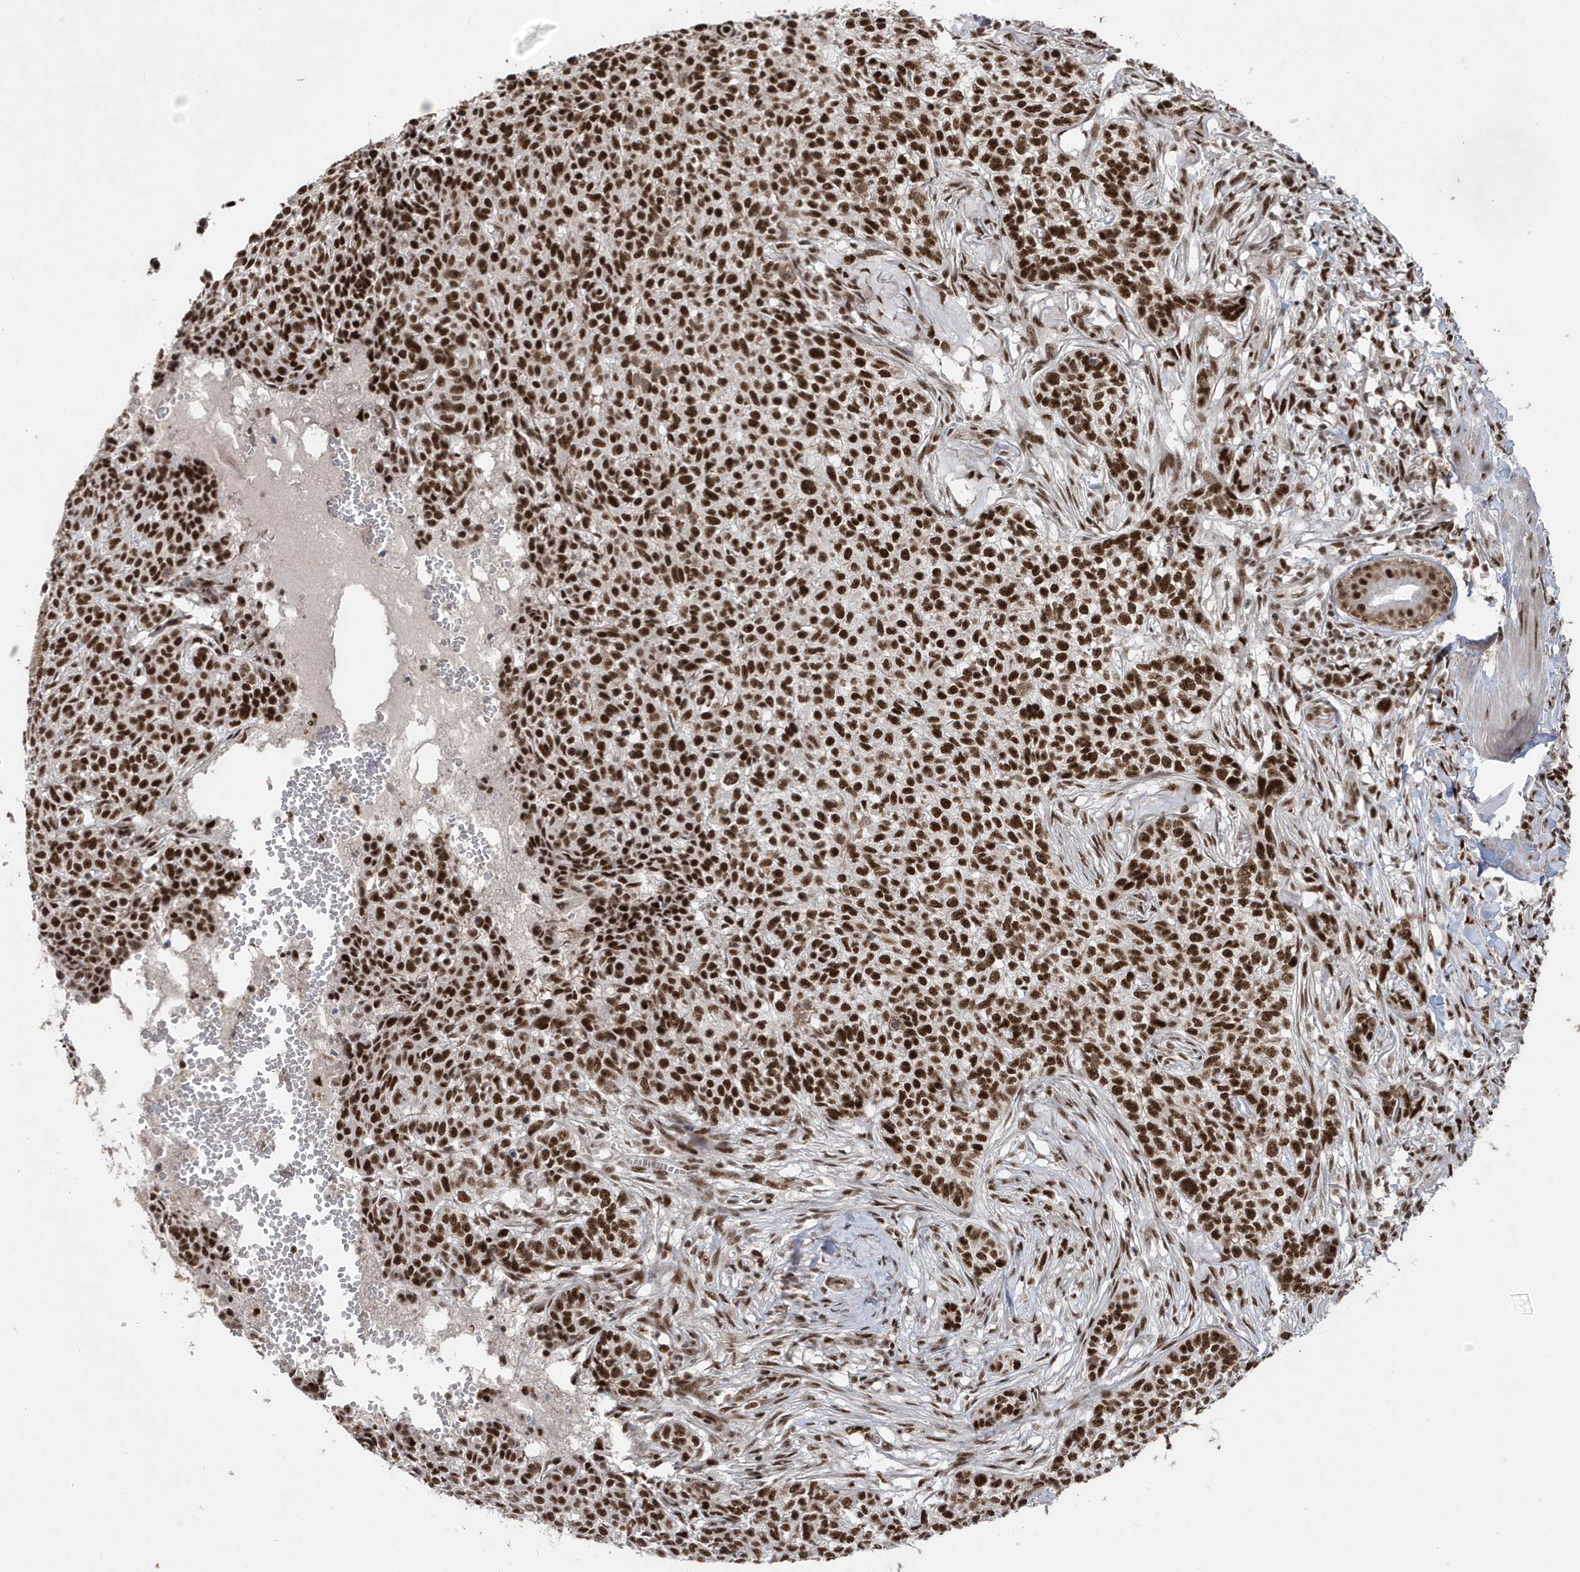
{"staining": {"intensity": "strong", "quantity": ">75%", "location": "nuclear"}, "tissue": "skin cancer", "cell_type": "Tumor cells", "image_type": "cancer", "snomed": [{"axis": "morphology", "description": "Basal cell carcinoma"}, {"axis": "topography", "description": "Skin"}], "caption": "A high-resolution micrograph shows immunohistochemistry (IHC) staining of basal cell carcinoma (skin), which demonstrates strong nuclear expression in about >75% of tumor cells. The protein of interest is stained brown, and the nuclei are stained in blue (DAB (3,3'-diaminobenzidine) IHC with brightfield microscopy, high magnification).", "gene": "MTREX", "patient": {"sex": "male", "age": 85}}